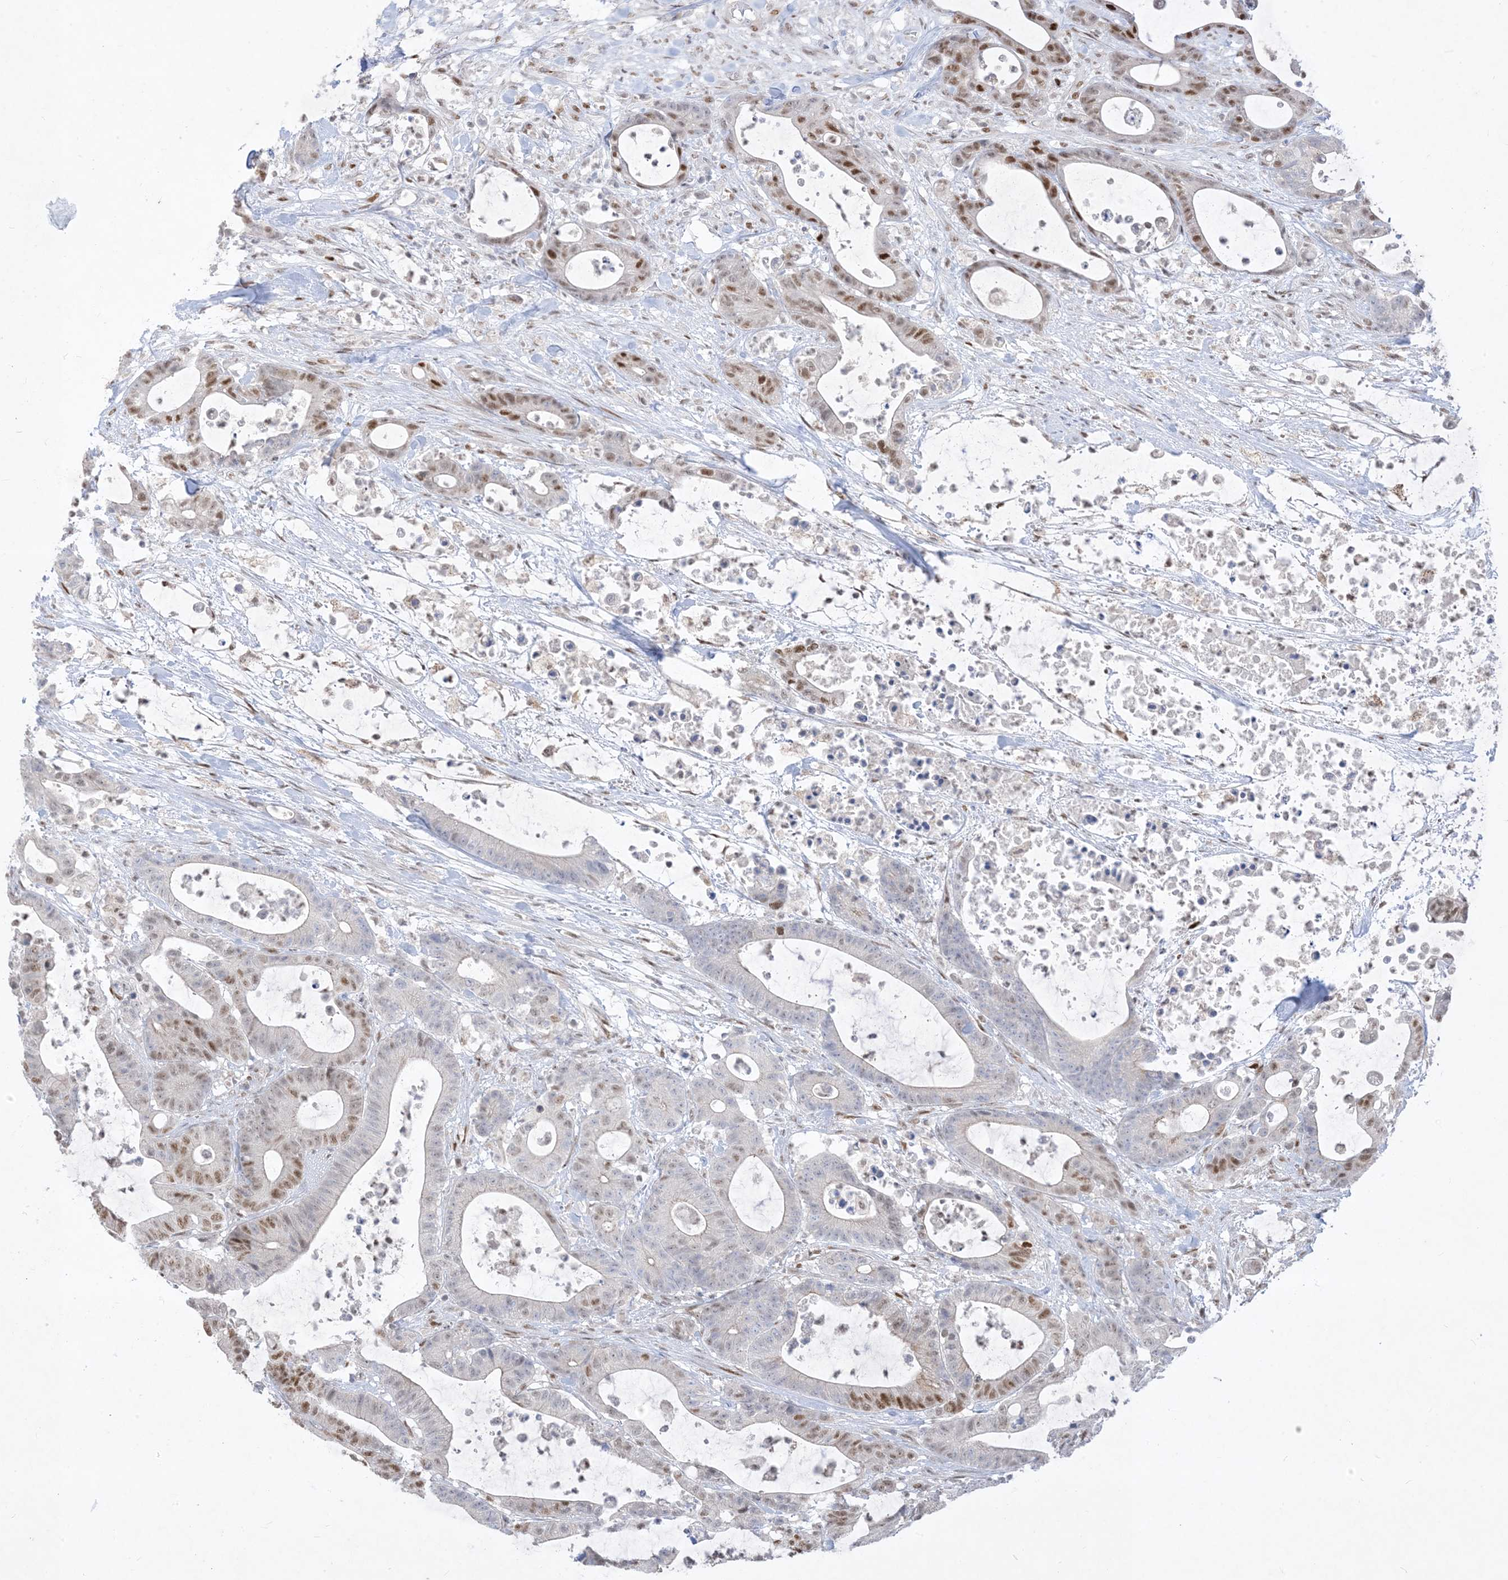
{"staining": {"intensity": "strong", "quantity": "<25%", "location": "nuclear"}, "tissue": "colorectal cancer", "cell_type": "Tumor cells", "image_type": "cancer", "snomed": [{"axis": "morphology", "description": "Adenocarcinoma, NOS"}, {"axis": "topography", "description": "Colon"}], "caption": "High-magnification brightfield microscopy of colorectal adenocarcinoma stained with DAB (3,3'-diaminobenzidine) (brown) and counterstained with hematoxylin (blue). tumor cells exhibit strong nuclear expression is identified in about<25% of cells.", "gene": "BHLHE40", "patient": {"sex": "female", "age": 84}}